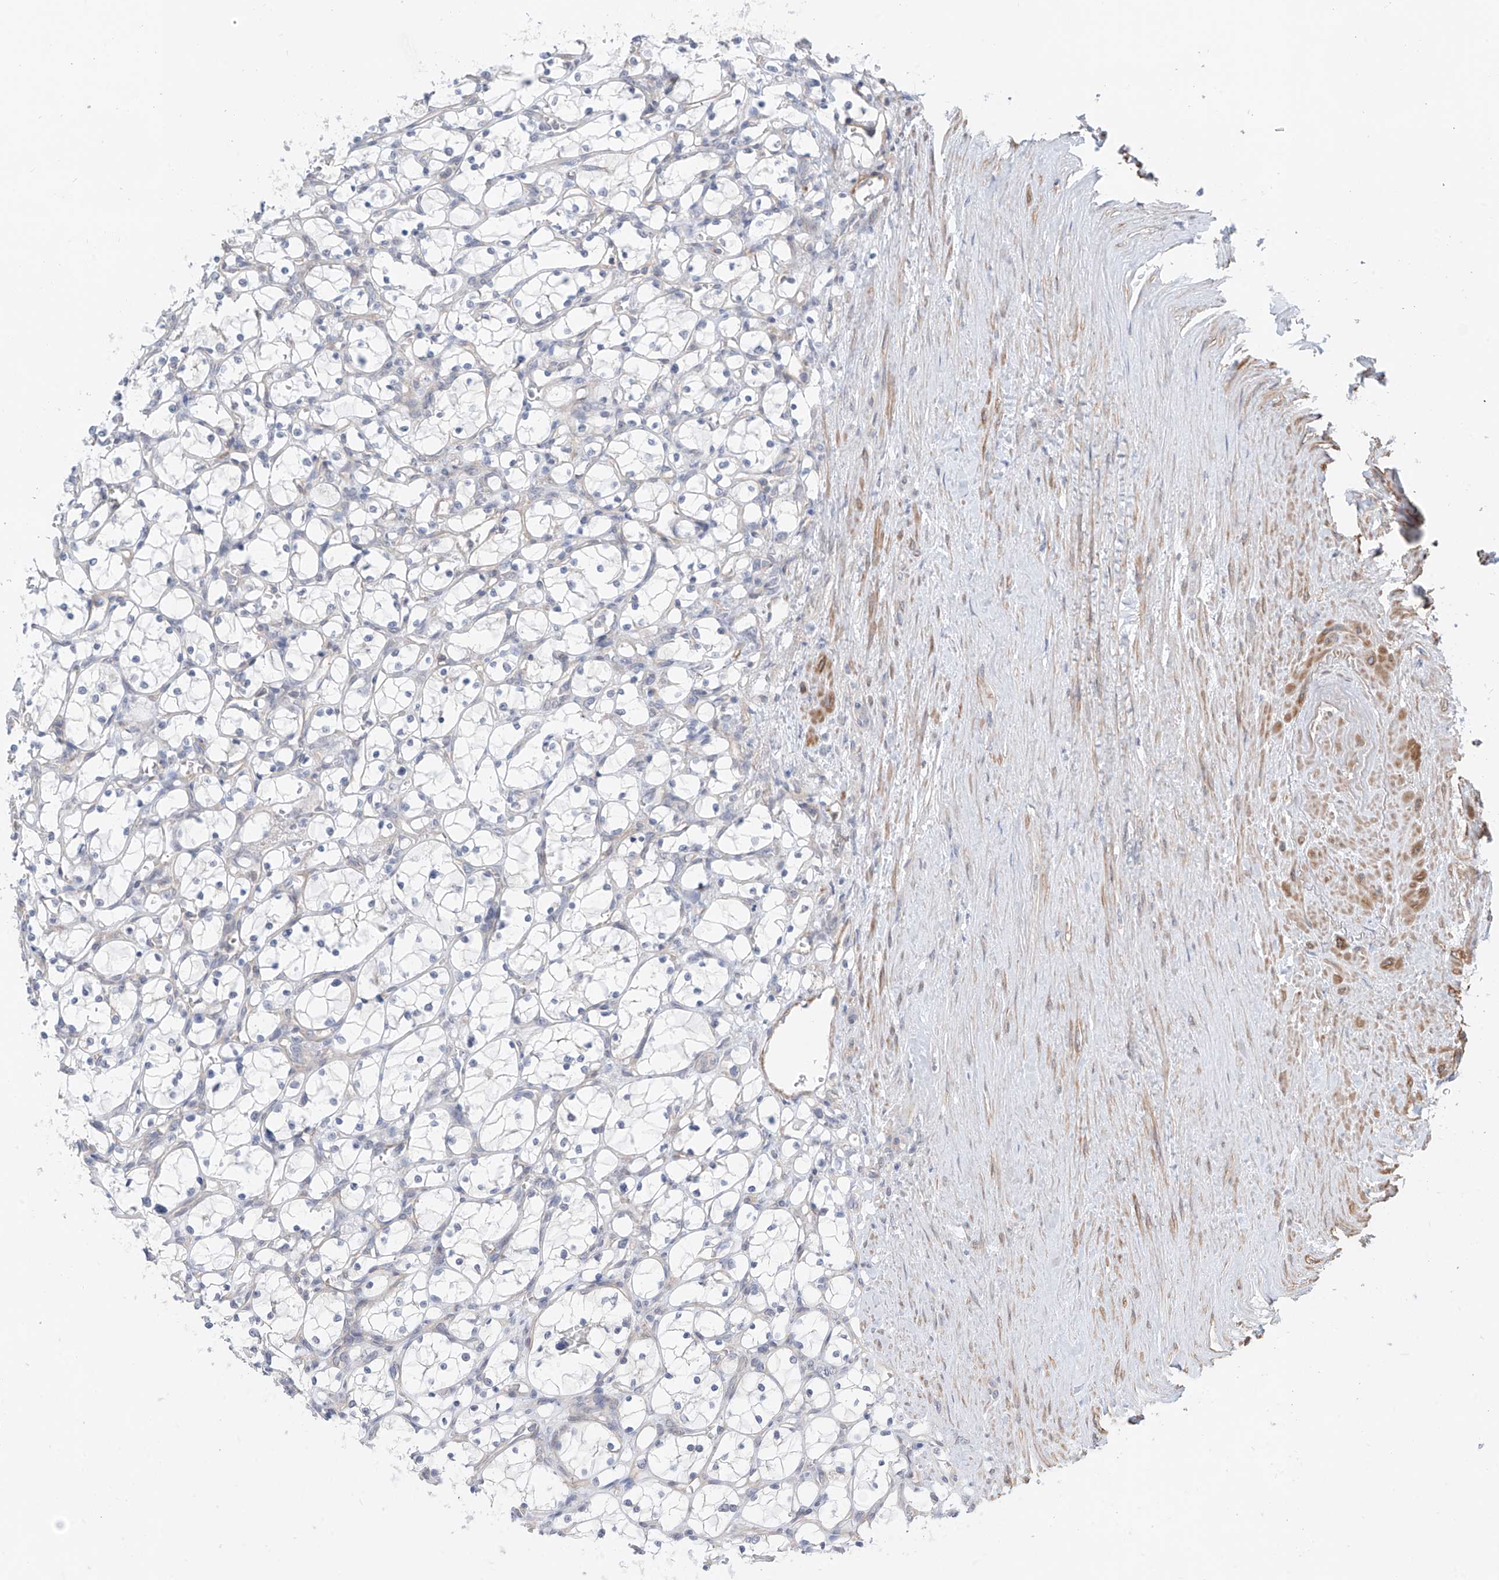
{"staining": {"intensity": "negative", "quantity": "none", "location": "none"}, "tissue": "renal cancer", "cell_type": "Tumor cells", "image_type": "cancer", "snomed": [{"axis": "morphology", "description": "Adenocarcinoma, NOS"}, {"axis": "topography", "description": "Kidney"}], "caption": "IHC micrograph of renal cancer stained for a protein (brown), which shows no expression in tumor cells. The staining was performed using DAB (3,3'-diaminobenzidine) to visualize the protein expression in brown, while the nuclei were stained in blue with hematoxylin (Magnification: 20x).", "gene": "ABLIM2", "patient": {"sex": "female", "age": 69}}